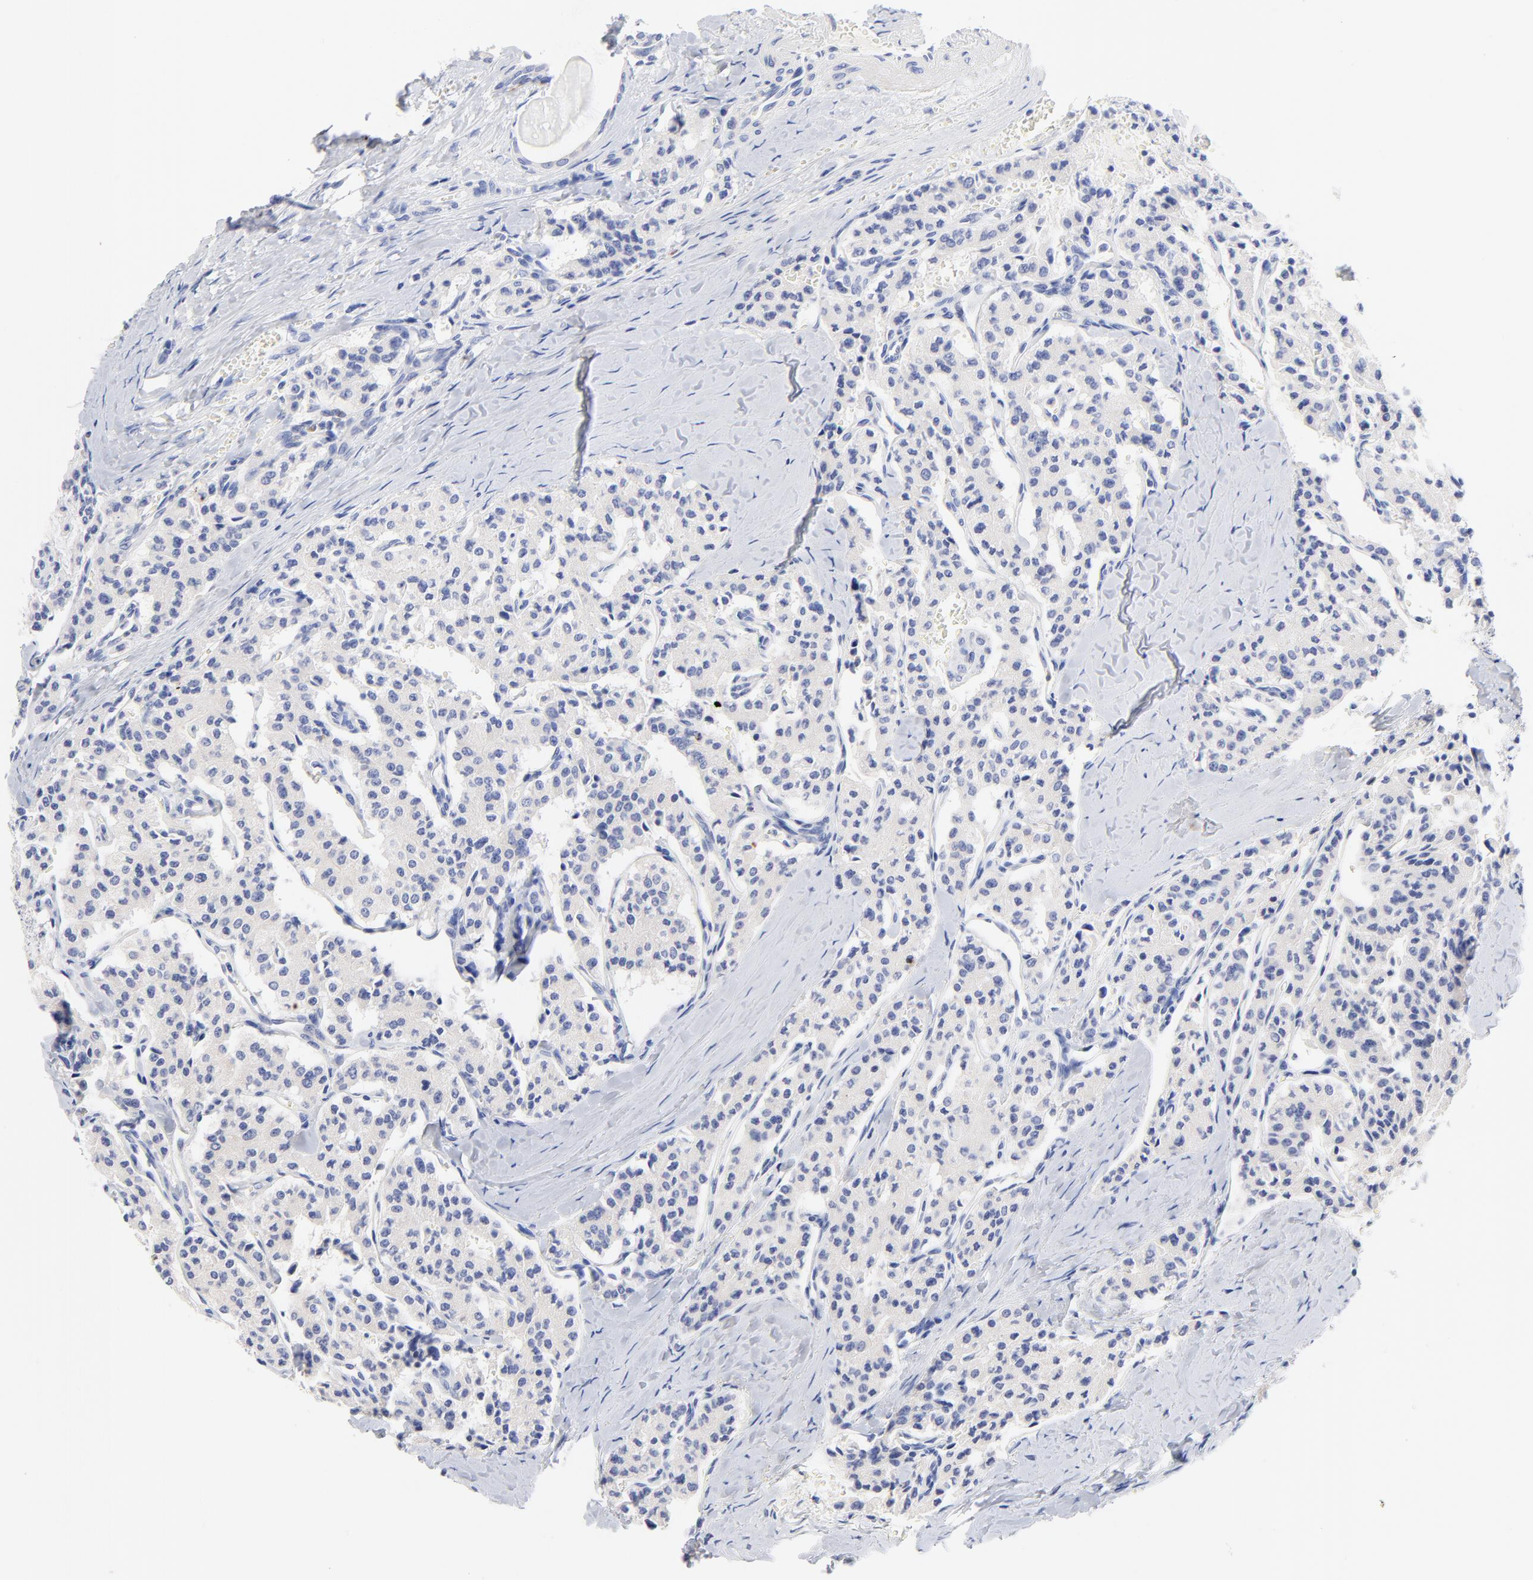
{"staining": {"intensity": "negative", "quantity": "none", "location": "none"}, "tissue": "carcinoid", "cell_type": "Tumor cells", "image_type": "cancer", "snomed": [{"axis": "morphology", "description": "Carcinoid, malignant, NOS"}, {"axis": "topography", "description": "Bronchus"}], "caption": "IHC of human carcinoid (malignant) displays no positivity in tumor cells.", "gene": "FBXO10", "patient": {"sex": "male", "age": 55}}